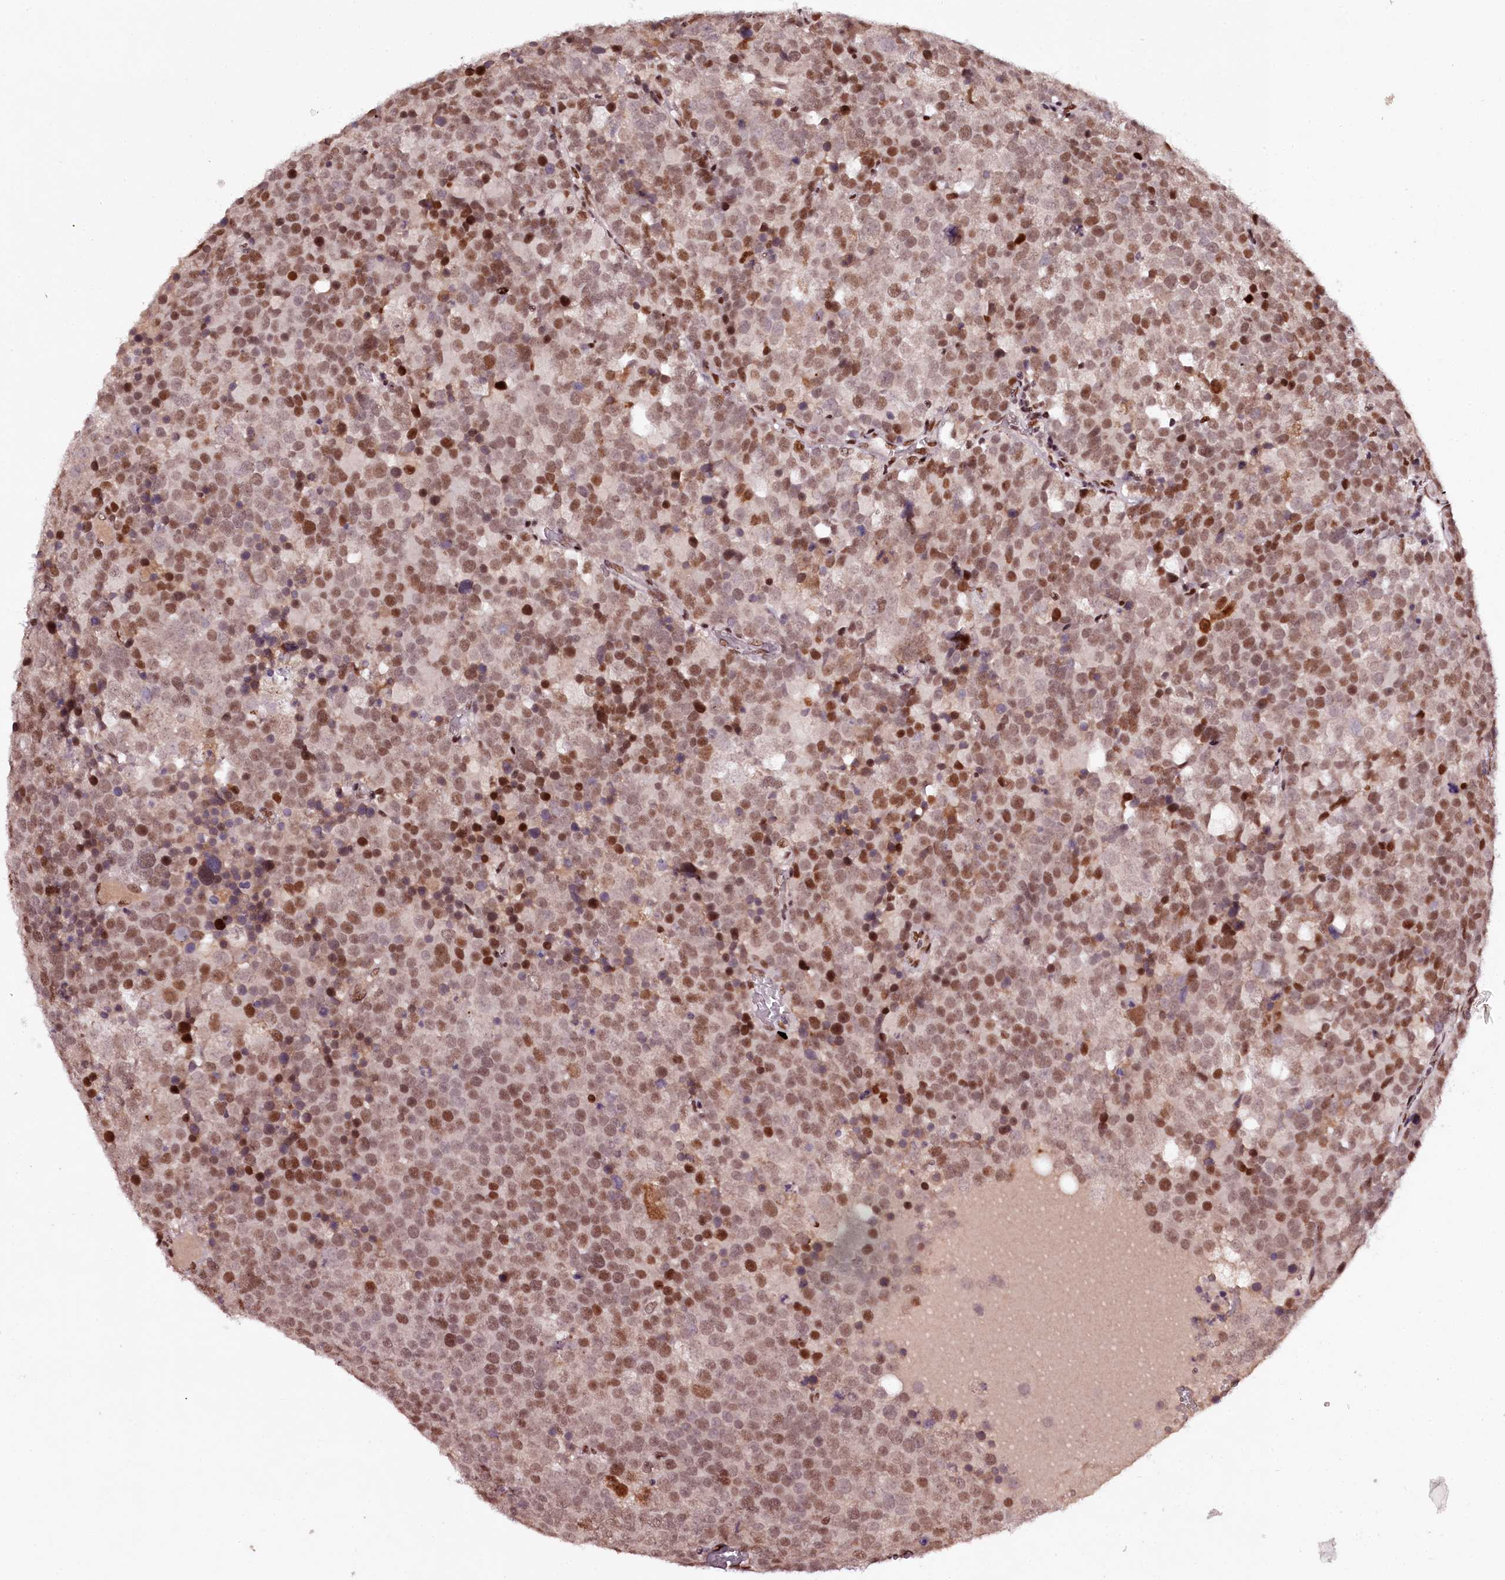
{"staining": {"intensity": "strong", "quantity": ">75%", "location": "nuclear"}, "tissue": "testis cancer", "cell_type": "Tumor cells", "image_type": "cancer", "snomed": [{"axis": "morphology", "description": "Seminoma, NOS"}, {"axis": "topography", "description": "Testis"}], "caption": "Immunohistochemical staining of seminoma (testis) demonstrates strong nuclear protein staining in approximately >75% of tumor cells.", "gene": "TTC33", "patient": {"sex": "male", "age": 71}}